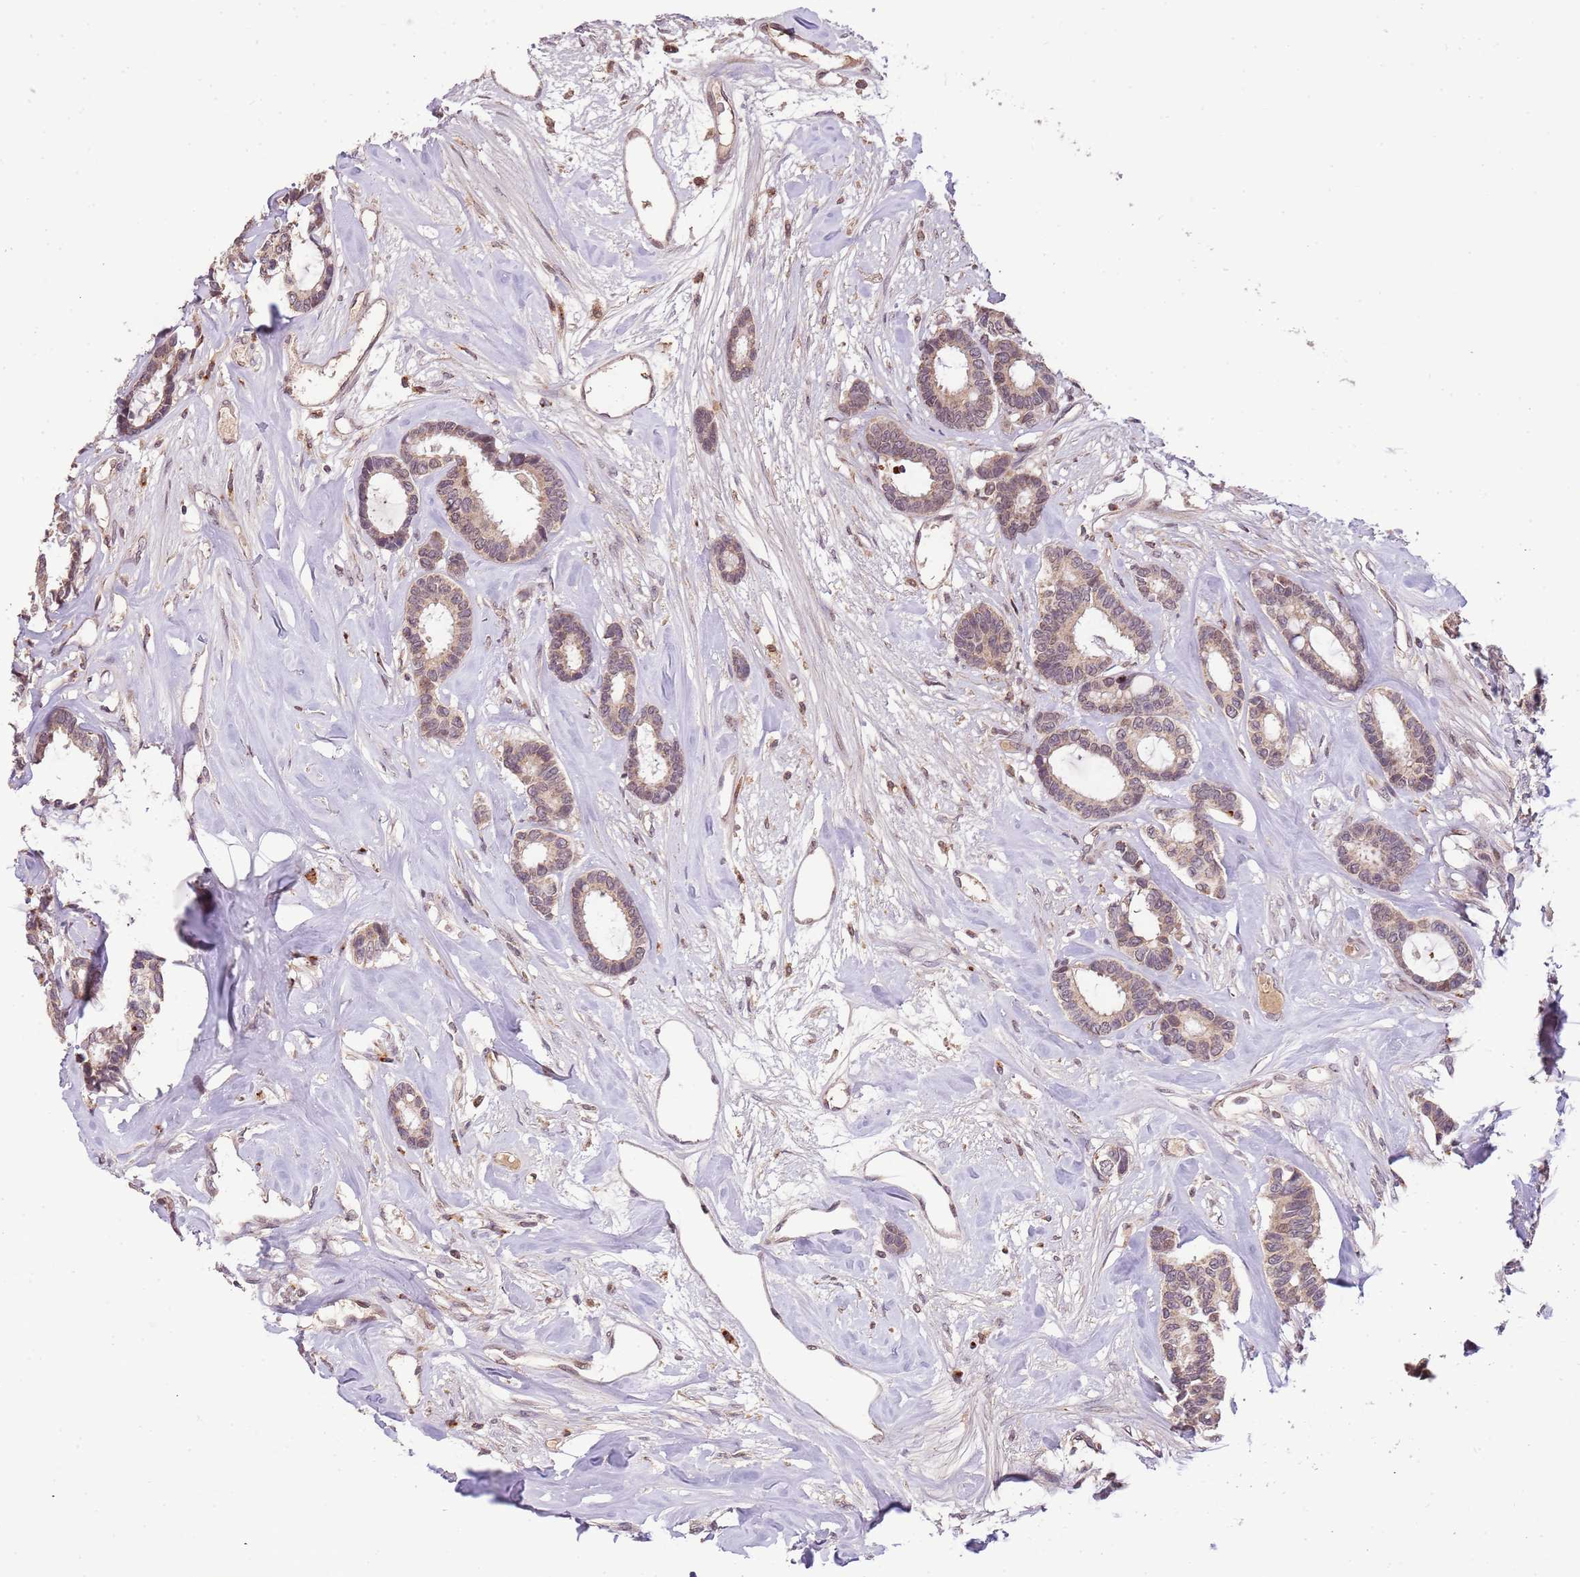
{"staining": {"intensity": "weak", "quantity": "<25%", "location": "cytoplasmic/membranous"}, "tissue": "breast cancer", "cell_type": "Tumor cells", "image_type": "cancer", "snomed": [{"axis": "morphology", "description": "Duct carcinoma"}, {"axis": "topography", "description": "Breast"}], "caption": "A high-resolution photomicrograph shows immunohistochemistry staining of breast infiltrating ductal carcinoma, which reveals no significant staining in tumor cells. Nuclei are stained in blue.", "gene": "SAMSN1", "patient": {"sex": "female", "age": 87}}